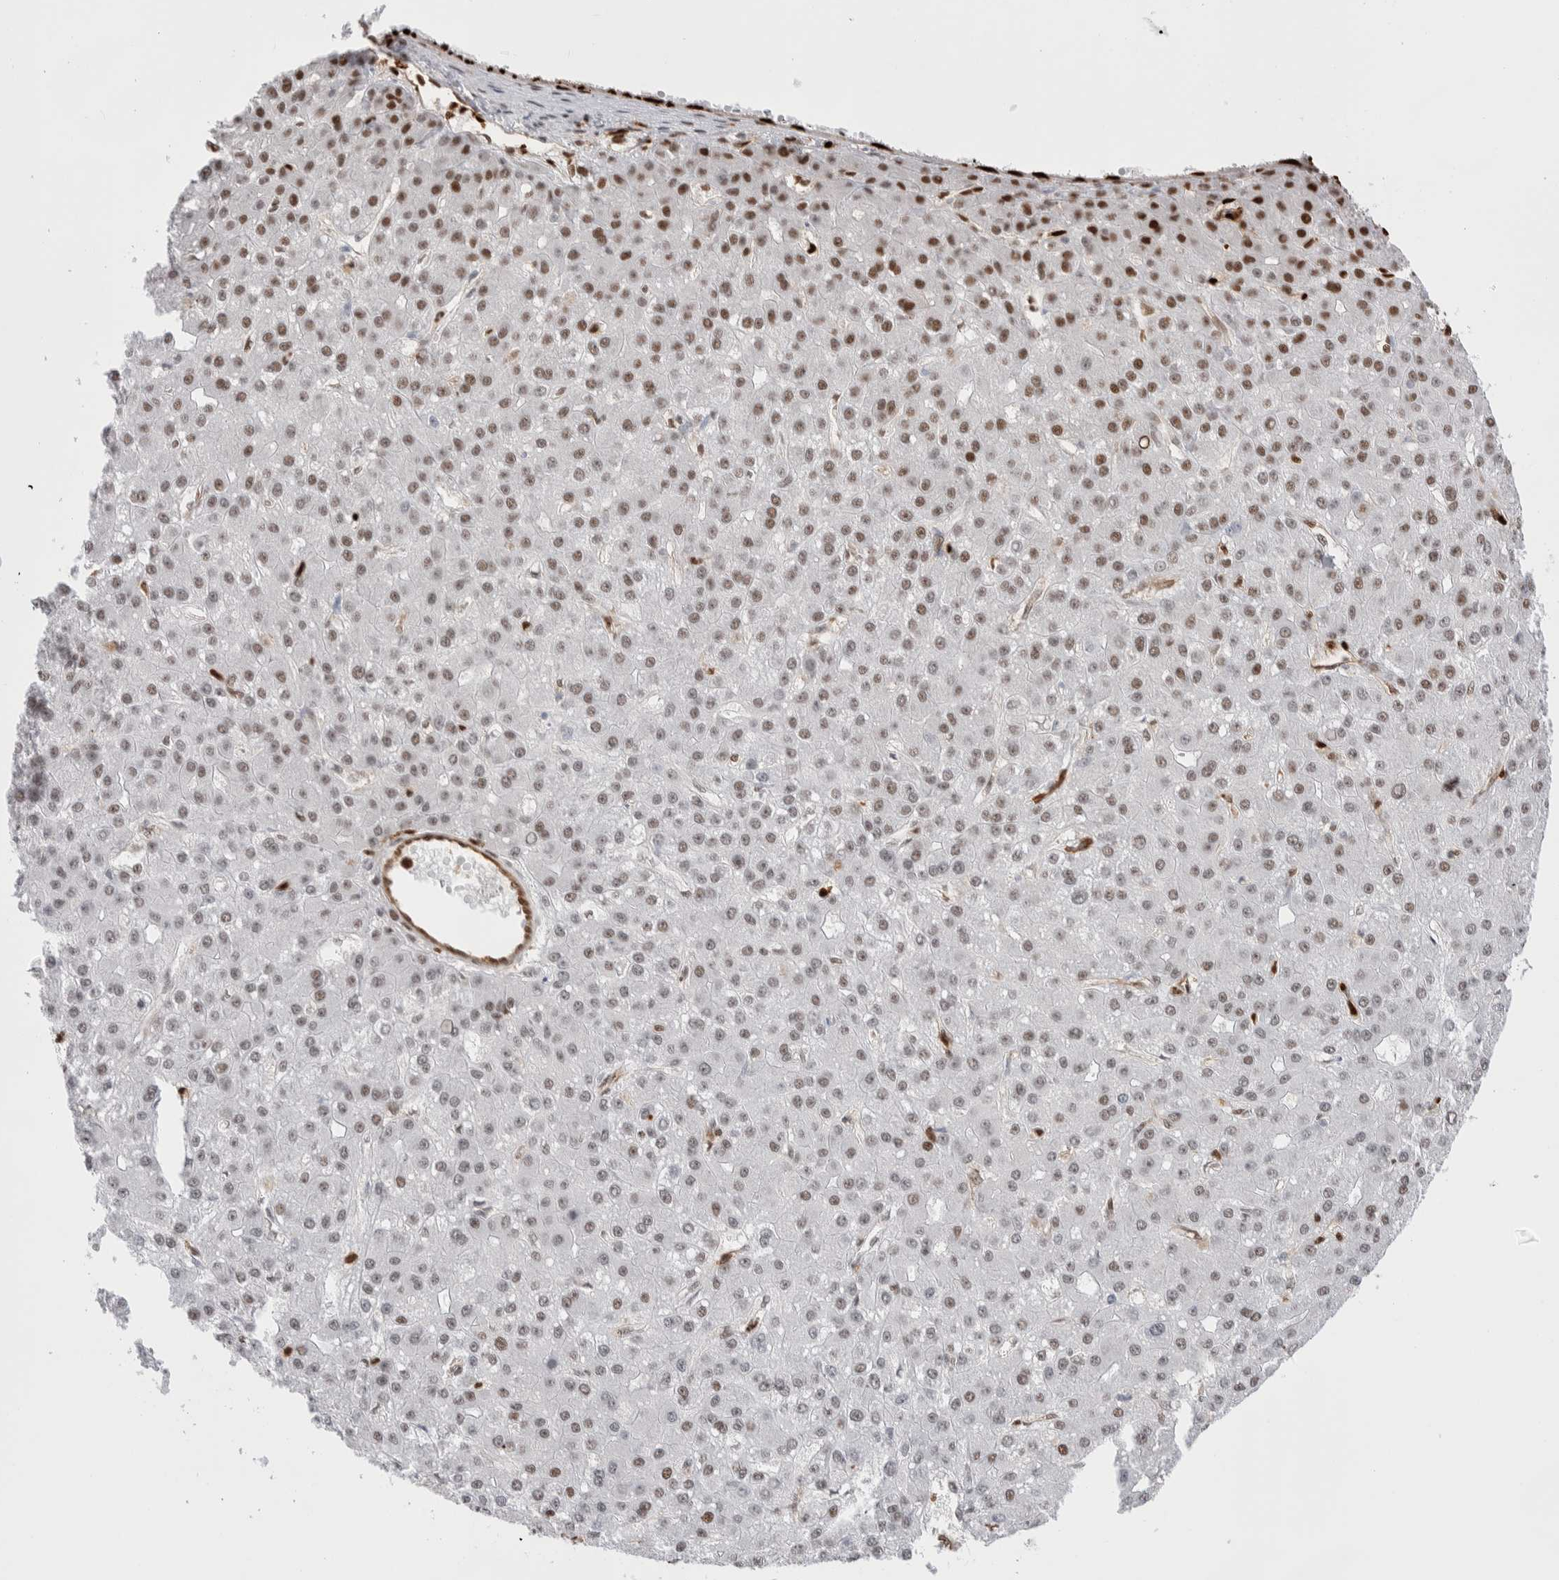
{"staining": {"intensity": "moderate", "quantity": "<25%", "location": "nuclear"}, "tissue": "liver cancer", "cell_type": "Tumor cells", "image_type": "cancer", "snomed": [{"axis": "morphology", "description": "Carcinoma, Hepatocellular, NOS"}, {"axis": "topography", "description": "Liver"}], "caption": "A brown stain shows moderate nuclear positivity of a protein in human liver hepatocellular carcinoma tumor cells.", "gene": "RNASEK-C17orf49", "patient": {"sex": "male", "age": 67}}